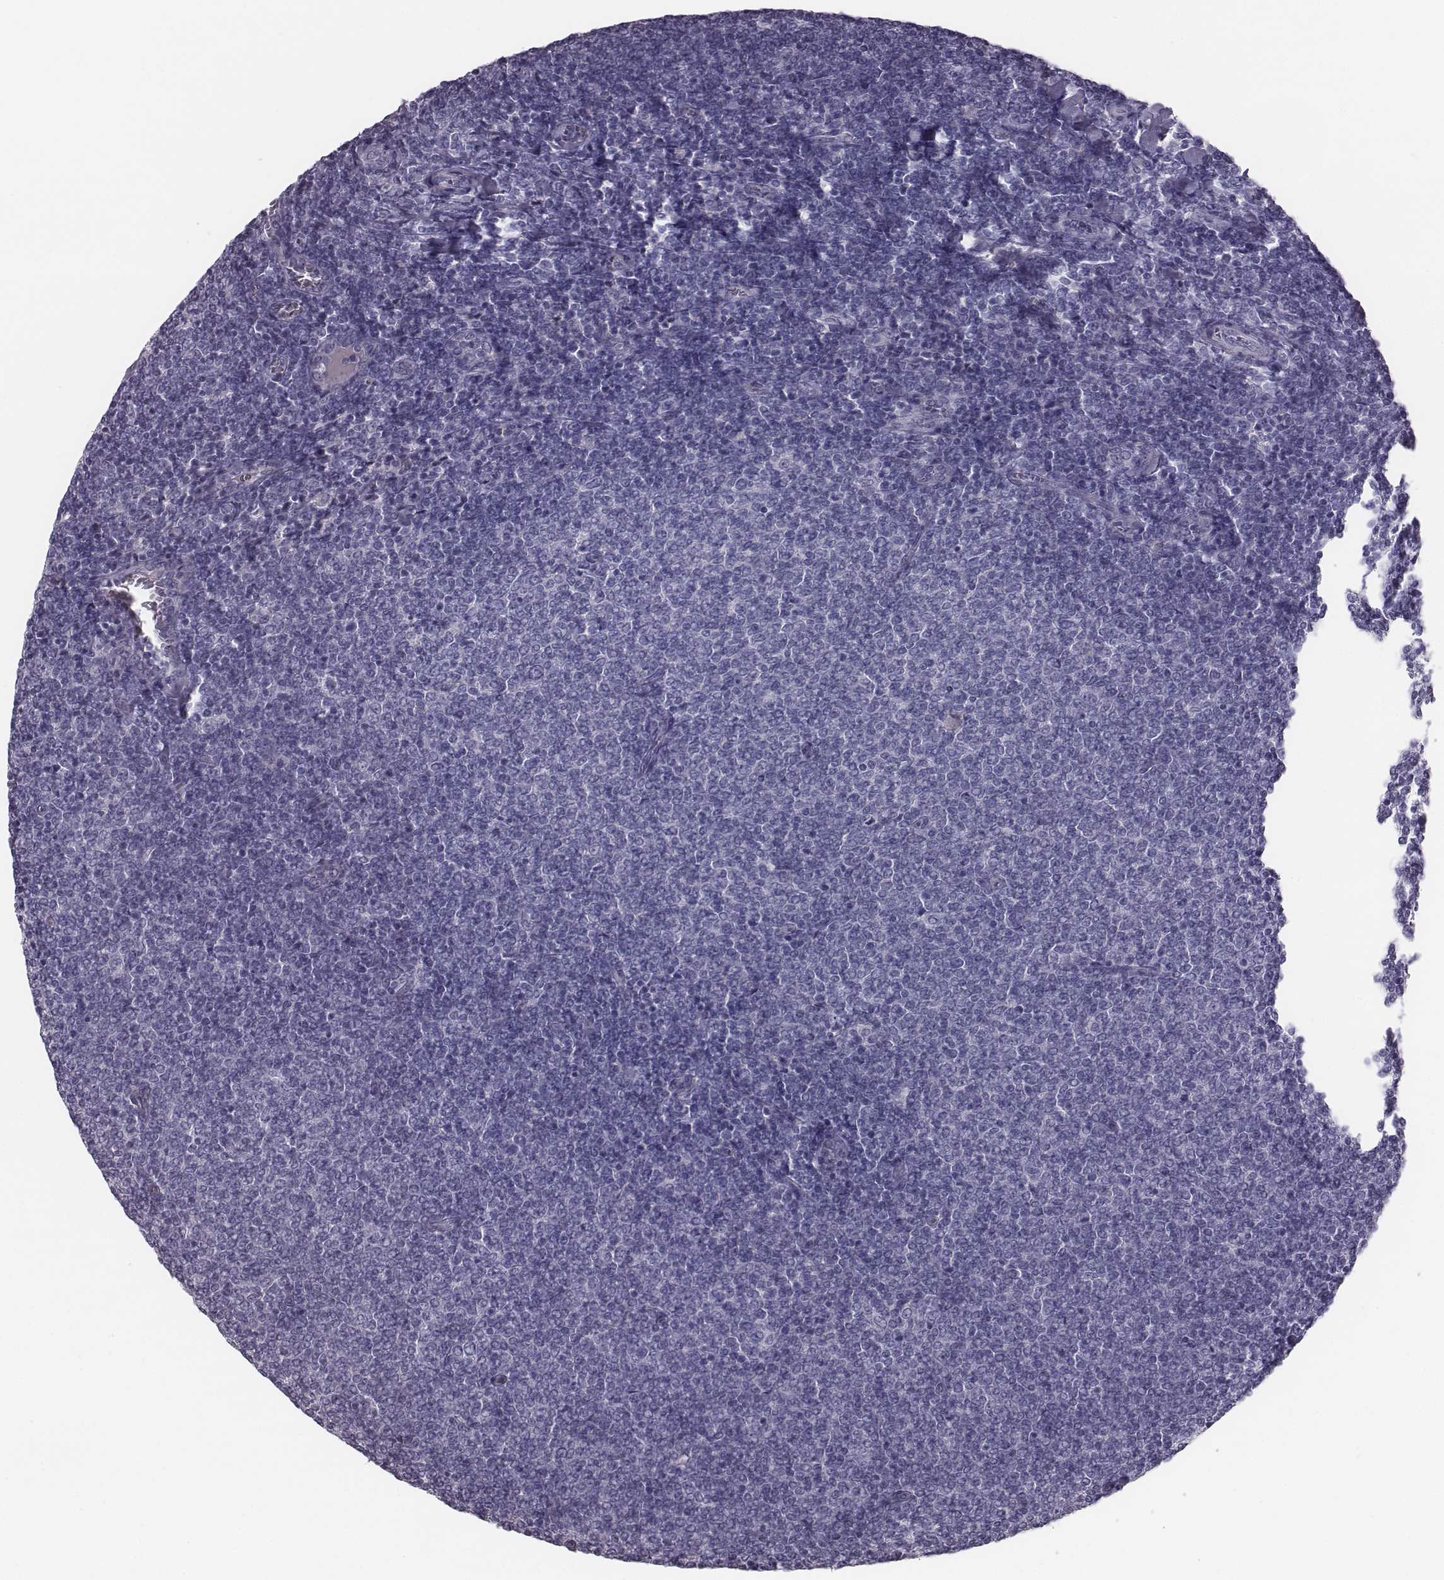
{"staining": {"intensity": "negative", "quantity": "none", "location": "none"}, "tissue": "lymphoma", "cell_type": "Tumor cells", "image_type": "cancer", "snomed": [{"axis": "morphology", "description": "Malignant lymphoma, non-Hodgkin's type, Low grade"}, {"axis": "topography", "description": "Lymph node"}], "caption": "Immunohistochemical staining of lymphoma shows no significant staining in tumor cells.", "gene": "CRISP1", "patient": {"sex": "male", "age": 52}}